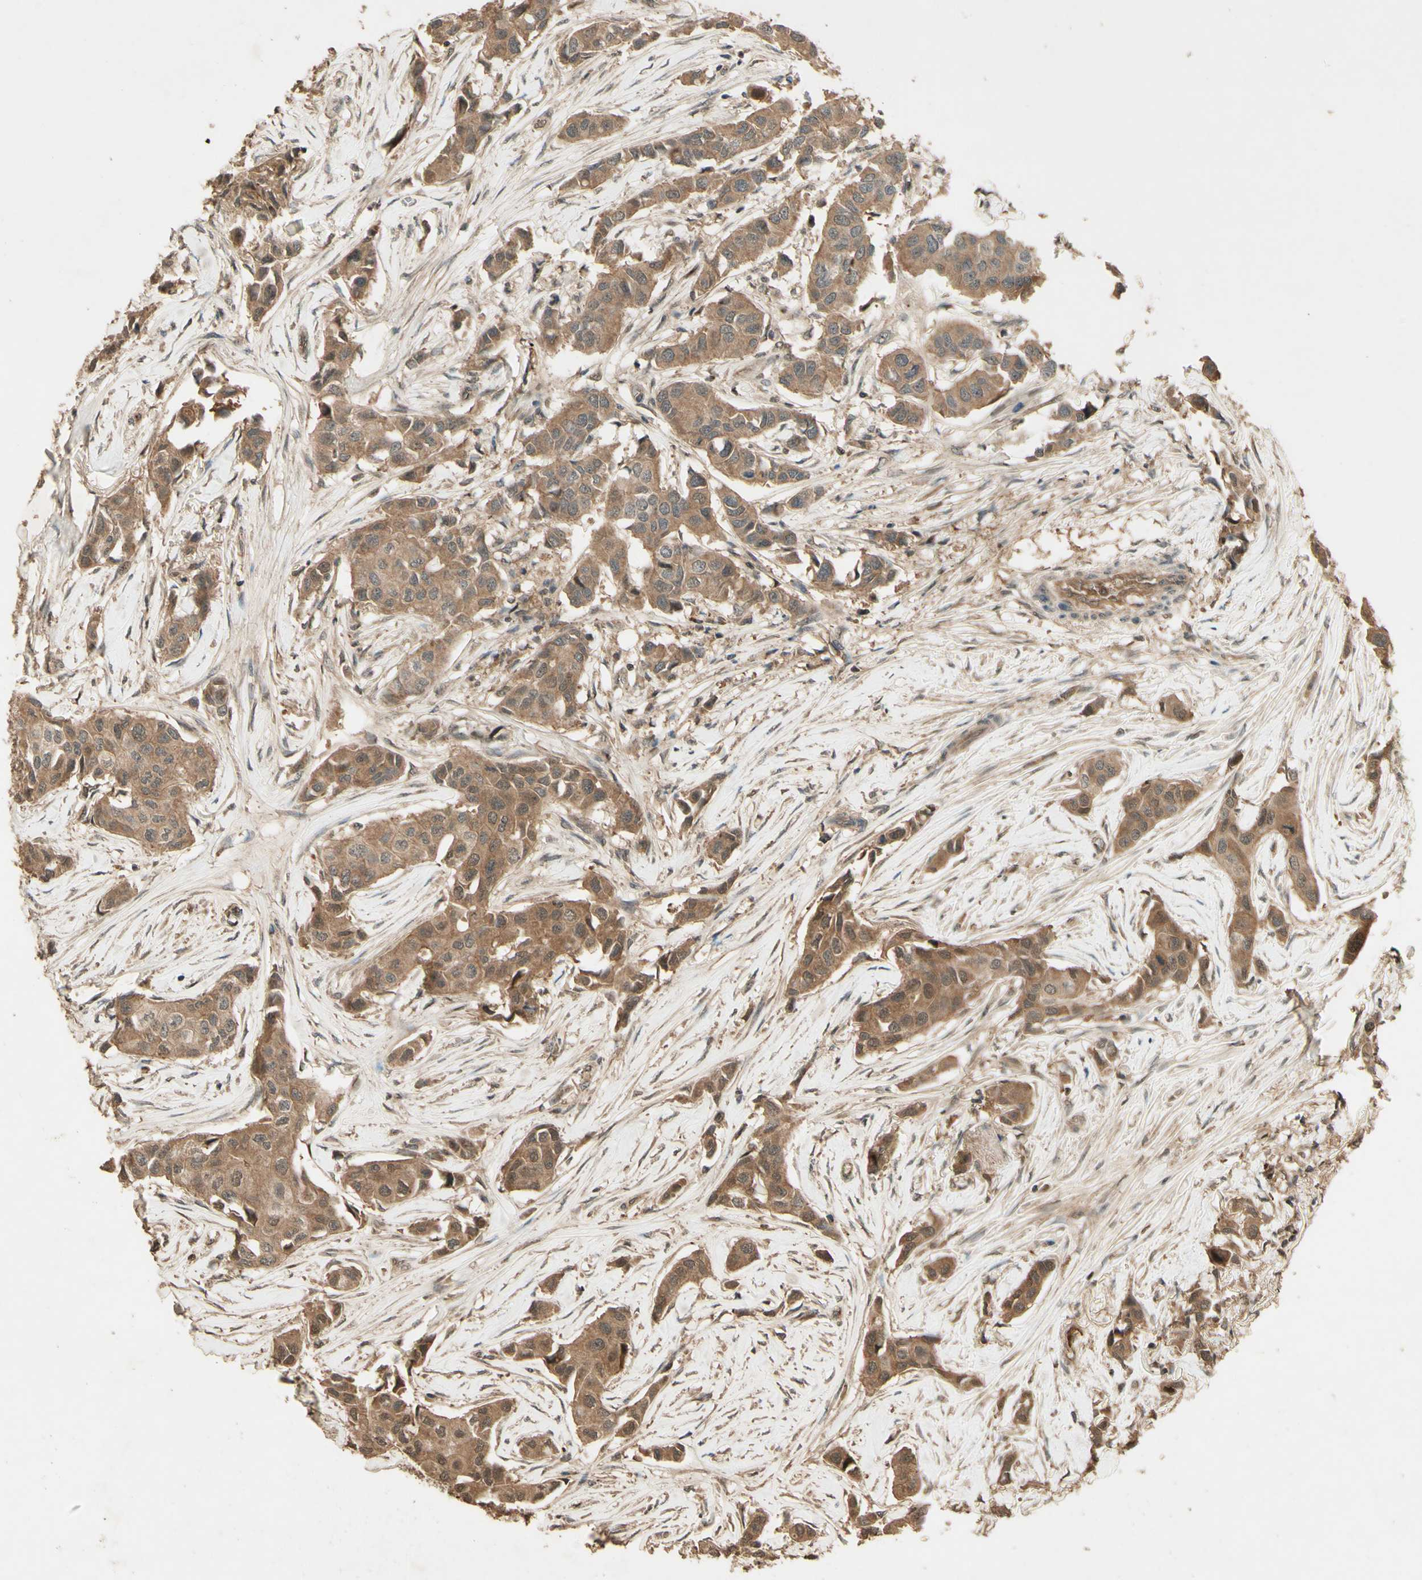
{"staining": {"intensity": "moderate", "quantity": ">75%", "location": "cytoplasmic/membranous"}, "tissue": "breast cancer", "cell_type": "Tumor cells", "image_type": "cancer", "snomed": [{"axis": "morphology", "description": "Duct carcinoma"}, {"axis": "topography", "description": "Breast"}], "caption": "Breast cancer (infiltrating ductal carcinoma) stained with a brown dye displays moderate cytoplasmic/membranous positive expression in about >75% of tumor cells.", "gene": "SMAD9", "patient": {"sex": "female", "age": 80}}